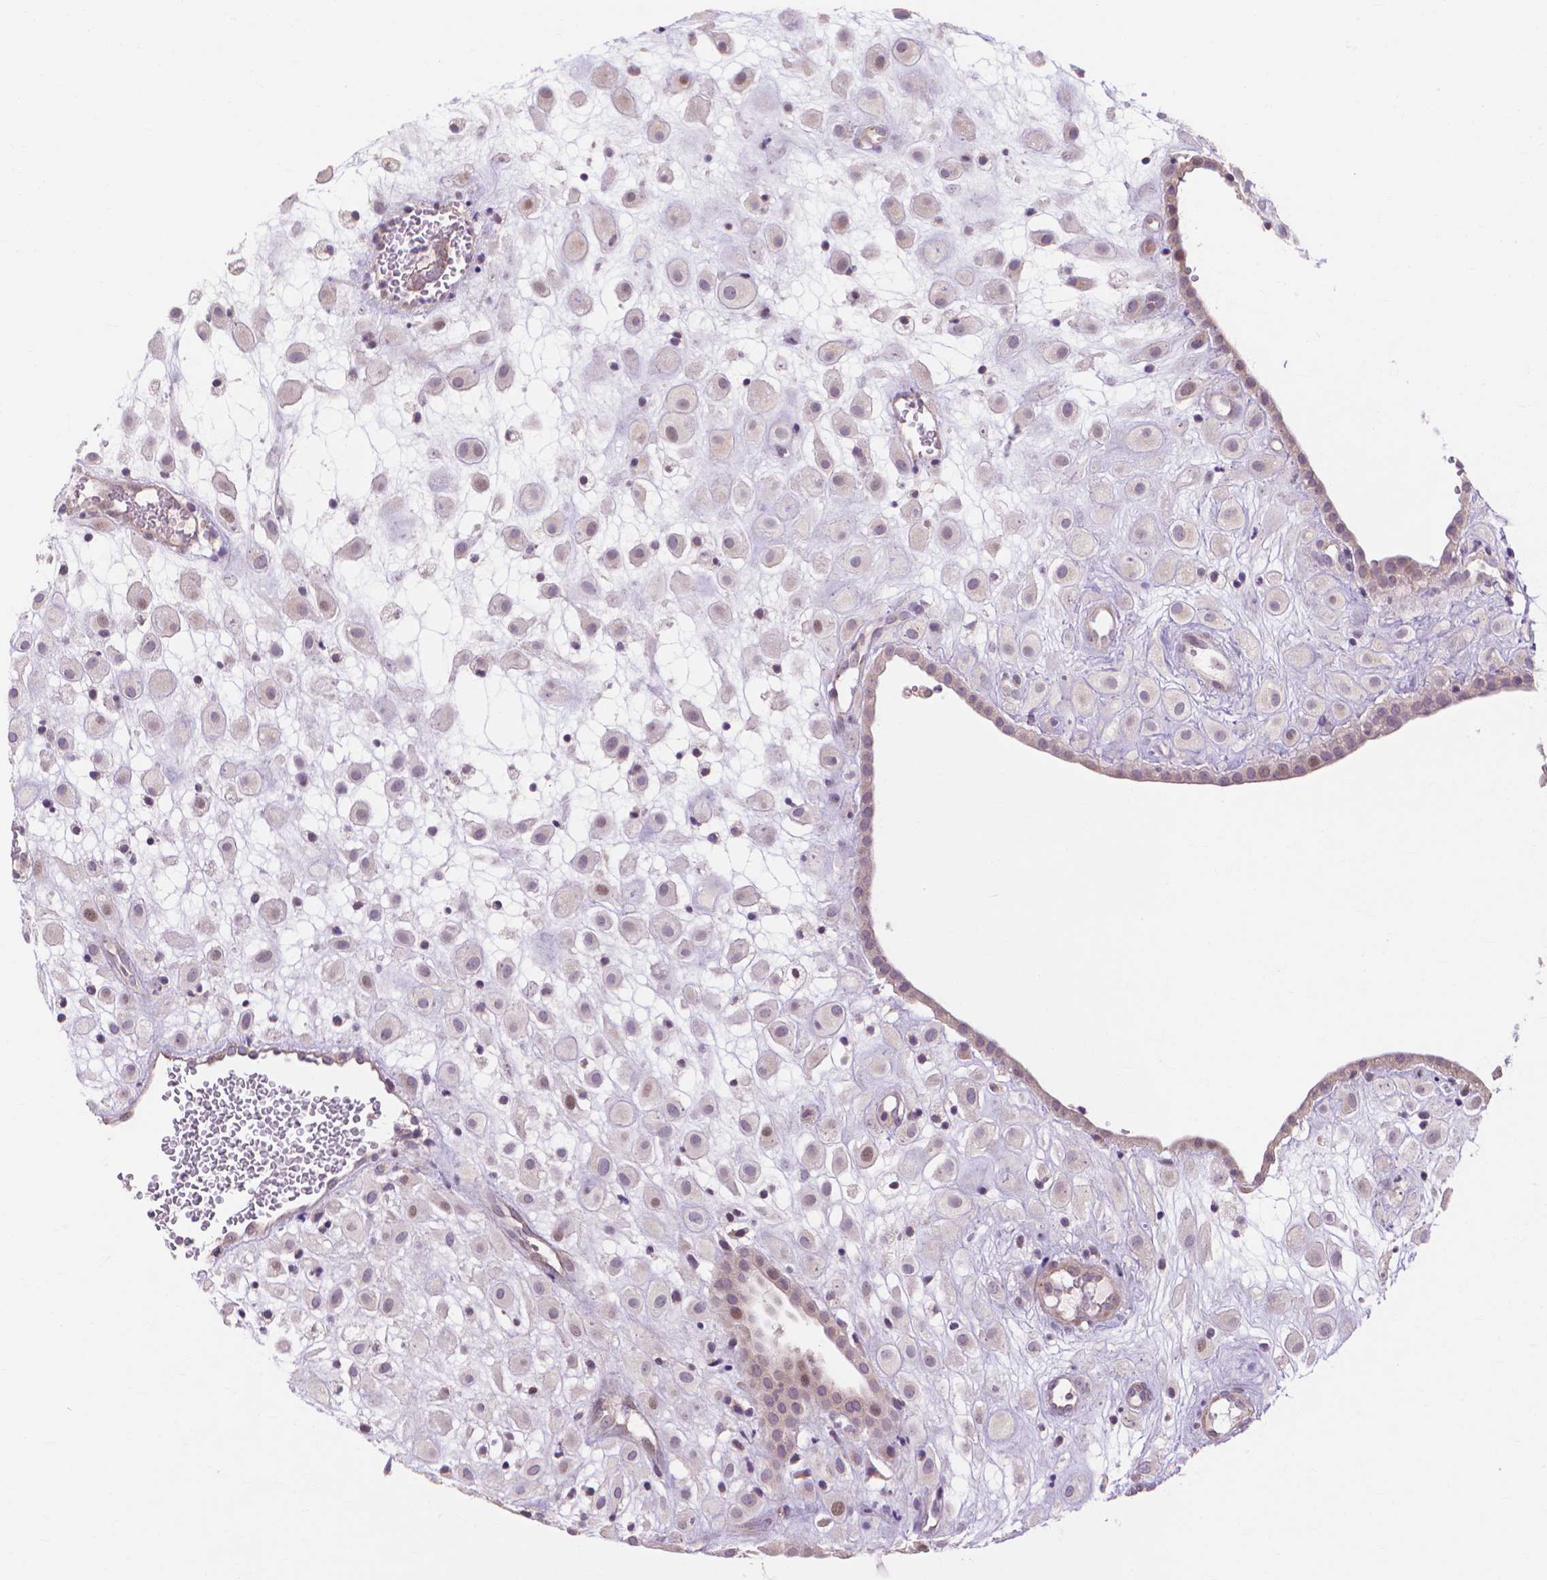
{"staining": {"intensity": "negative", "quantity": "none", "location": "none"}, "tissue": "placenta", "cell_type": "Decidual cells", "image_type": "normal", "snomed": [{"axis": "morphology", "description": "Normal tissue, NOS"}, {"axis": "topography", "description": "Placenta"}], "caption": "Immunohistochemistry micrograph of benign human placenta stained for a protein (brown), which displays no staining in decidual cells. (Stains: DAB immunohistochemistry (IHC) with hematoxylin counter stain, Microscopy: brightfield microscopy at high magnification).", "gene": "PRDM13", "patient": {"sex": "female", "age": 24}}